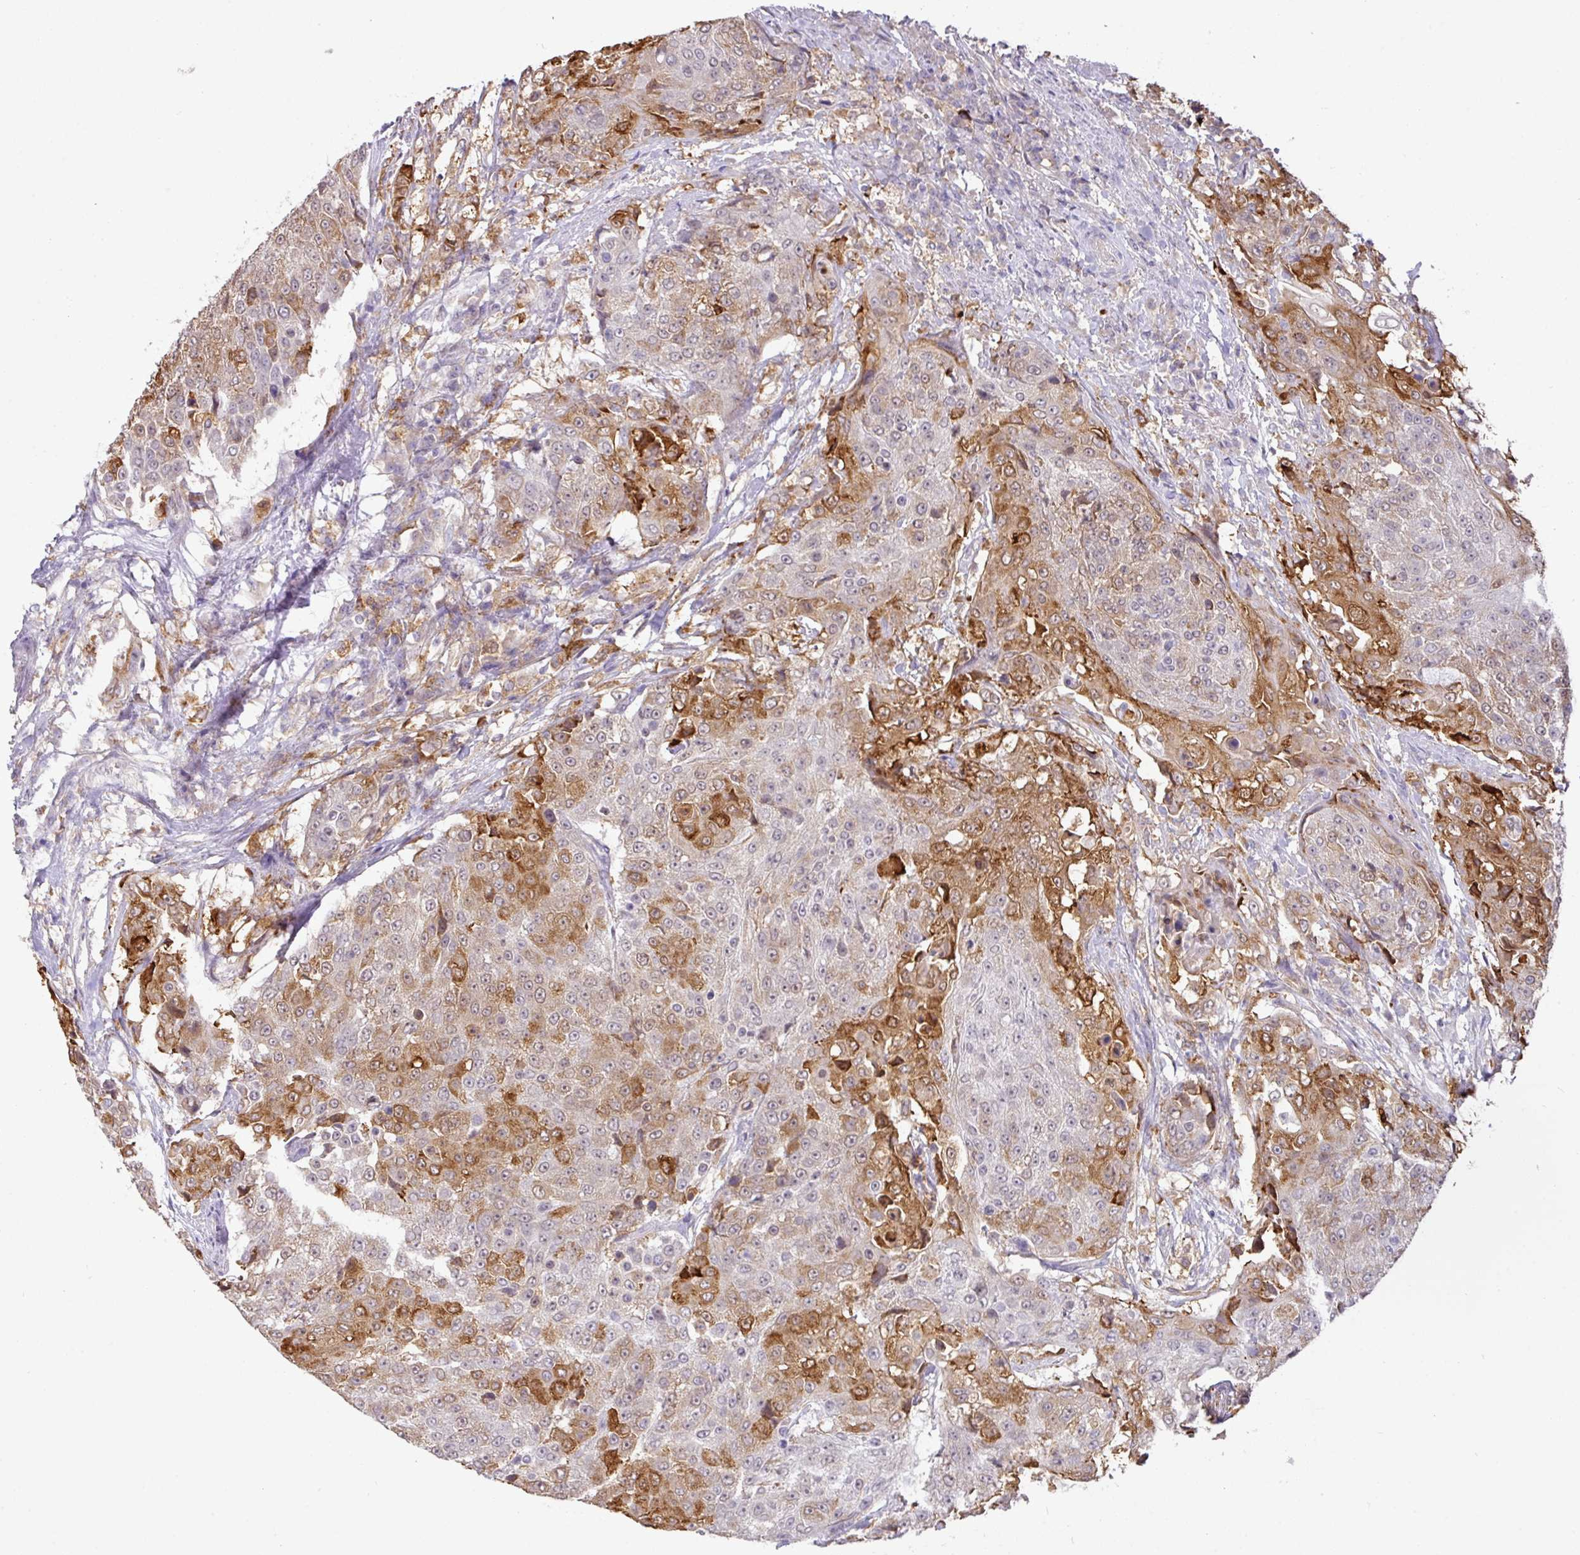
{"staining": {"intensity": "strong", "quantity": "<25%", "location": "cytoplasmic/membranous"}, "tissue": "urothelial cancer", "cell_type": "Tumor cells", "image_type": "cancer", "snomed": [{"axis": "morphology", "description": "Urothelial carcinoma, High grade"}, {"axis": "topography", "description": "Urinary bladder"}], "caption": "The histopathology image displays immunohistochemical staining of high-grade urothelial carcinoma. There is strong cytoplasmic/membranous positivity is appreciated in about <25% of tumor cells.", "gene": "GCNT7", "patient": {"sex": "female", "age": 63}}